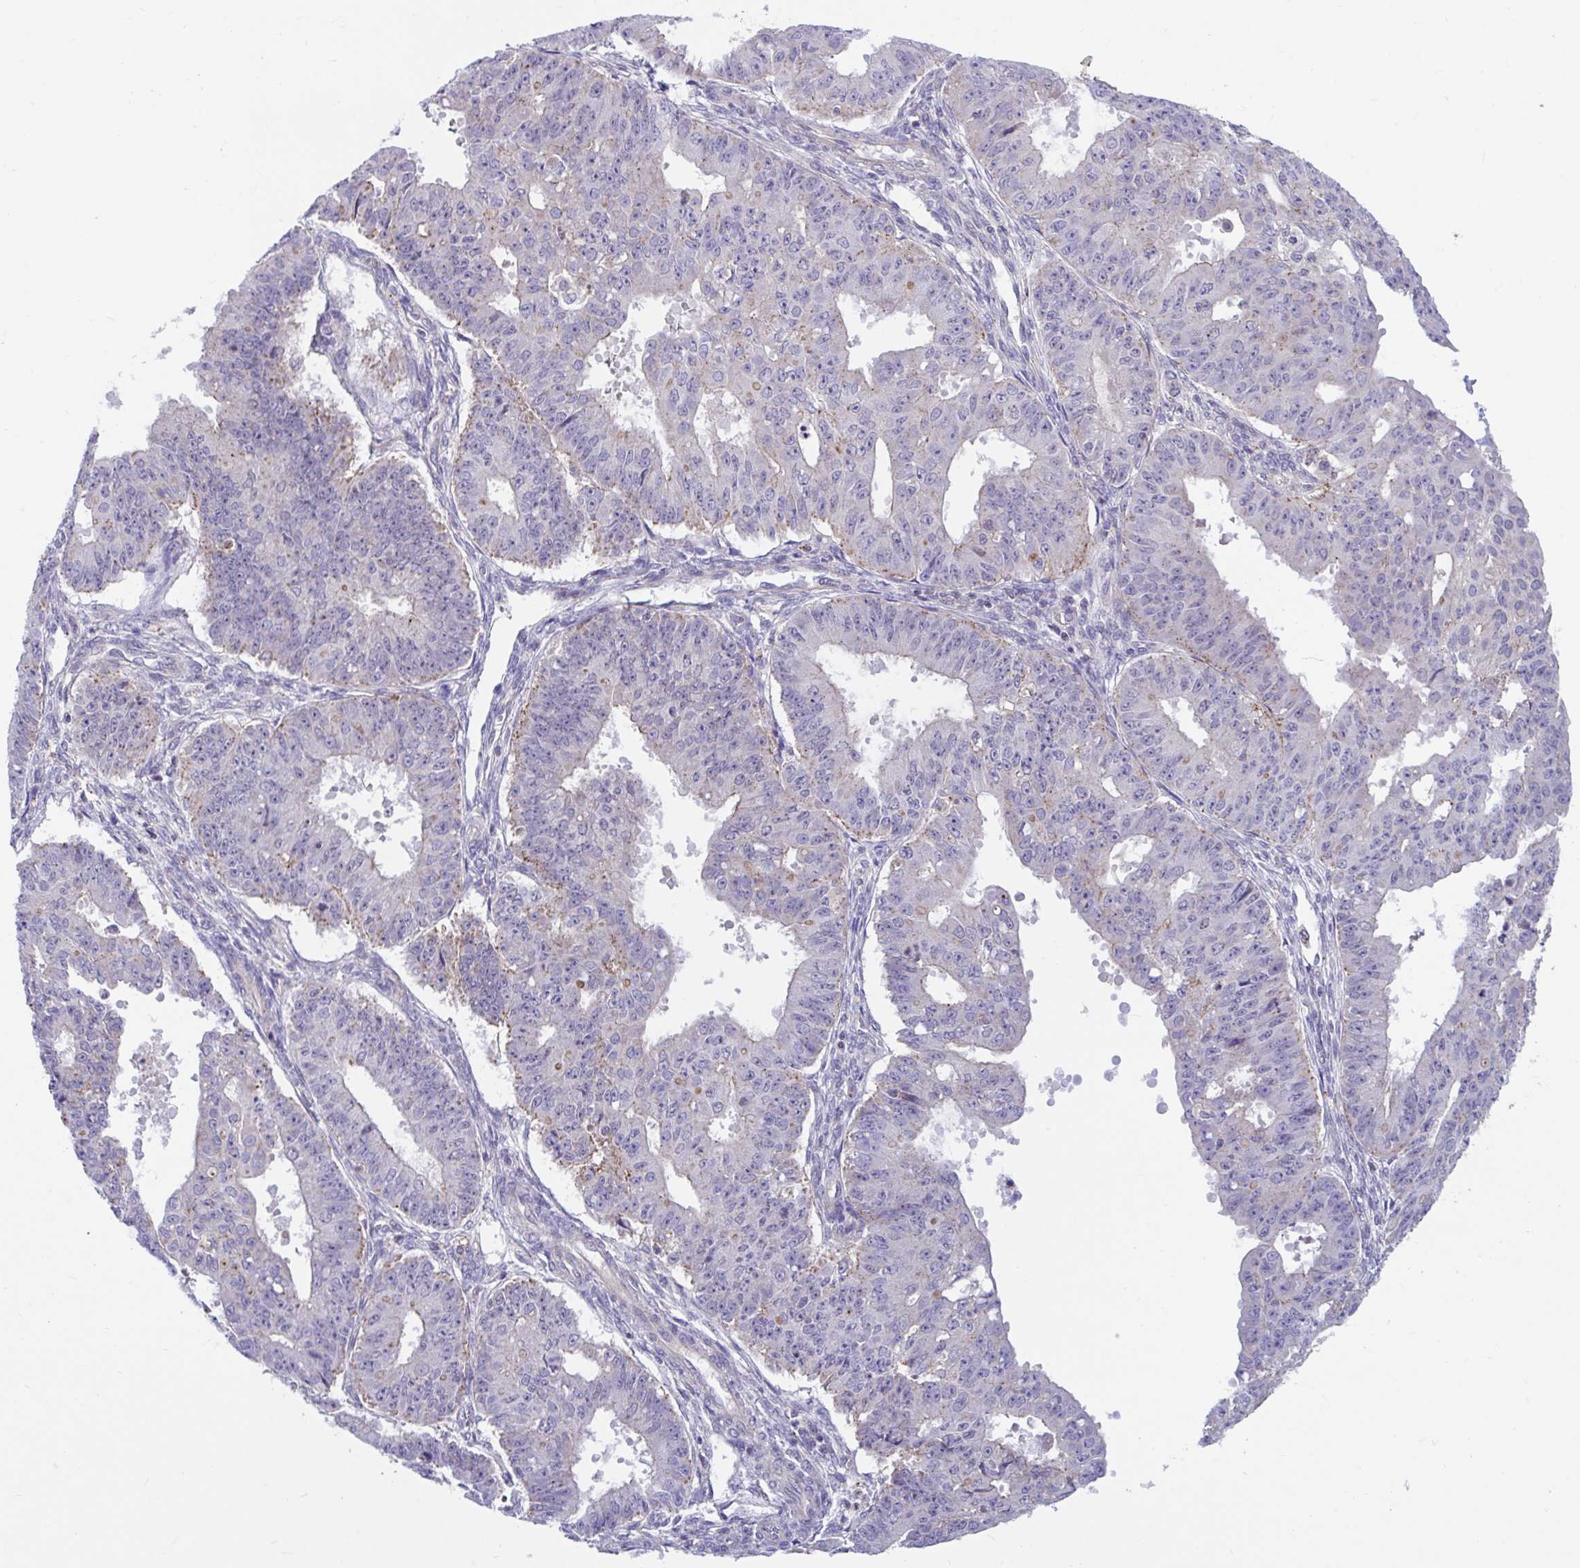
{"staining": {"intensity": "moderate", "quantity": "25%-75%", "location": "cytoplasmic/membranous"}, "tissue": "ovarian cancer", "cell_type": "Tumor cells", "image_type": "cancer", "snomed": [{"axis": "morphology", "description": "Carcinoma, endometroid"}, {"axis": "topography", "description": "Appendix"}, {"axis": "topography", "description": "Ovary"}], "caption": "IHC photomicrograph of ovarian endometroid carcinoma stained for a protein (brown), which exhibits medium levels of moderate cytoplasmic/membranous positivity in about 25%-75% of tumor cells.", "gene": "IST1", "patient": {"sex": "female", "age": 42}}